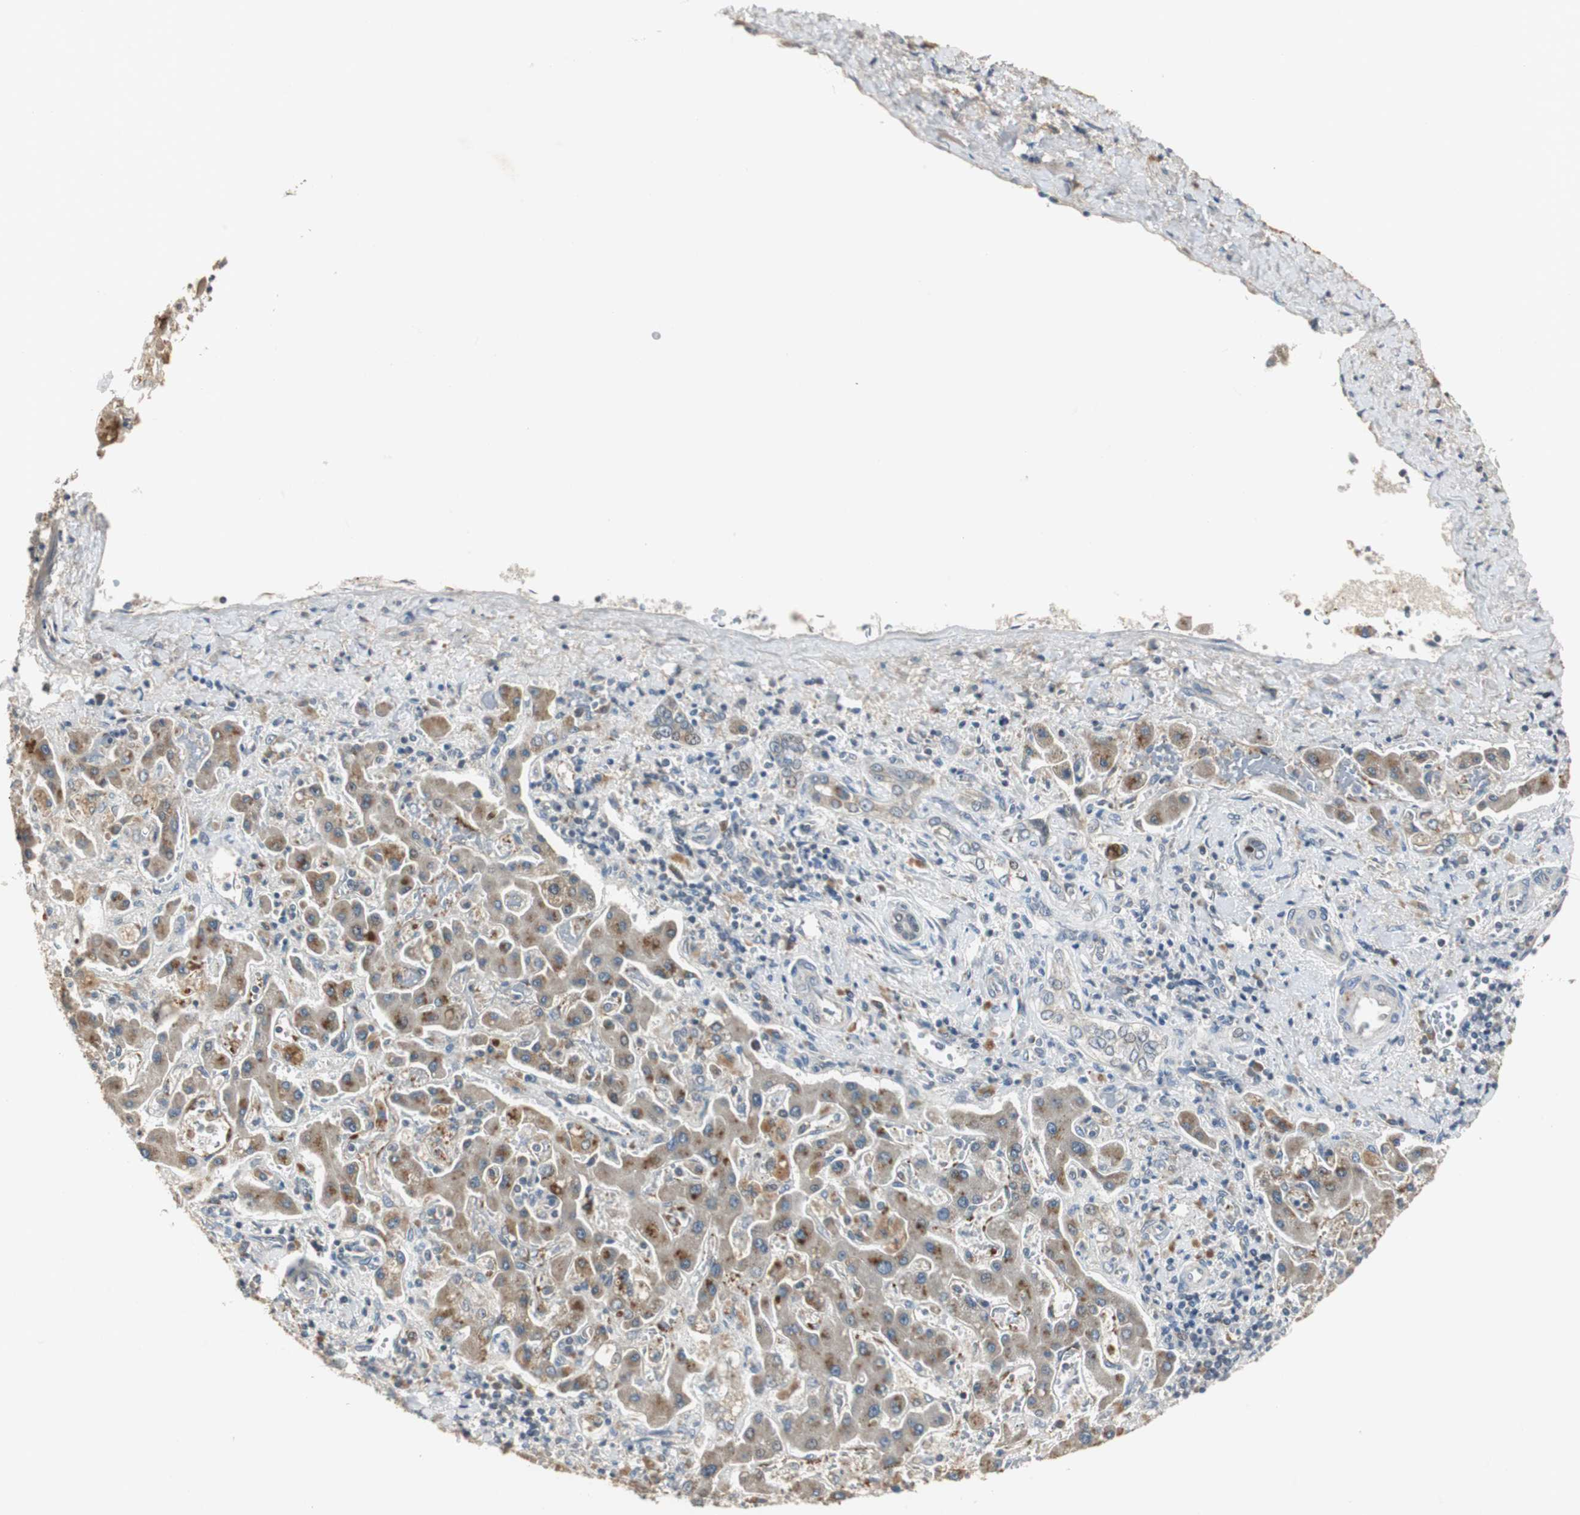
{"staining": {"intensity": "moderate", "quantity": ">75%", "location": "cytoplasmic/membranous"}, "tissue": "liver cancer", "cell_type": "Tumor cells", "image_type": "cancer", "snomed": [{"axis": "morphology", "description": "Cholangiocarcinoma"}, {"axis": "topography", "description": "Liver"}], "caption": "Brown immunohistochemical staining in liver cholangiocarcinoma exhibits moderate cytoplasmic/membranous positivity in approximately >75% of tumor cells.", "gene": "MYT1", "patient": {"sex": "male", "age": 50}}